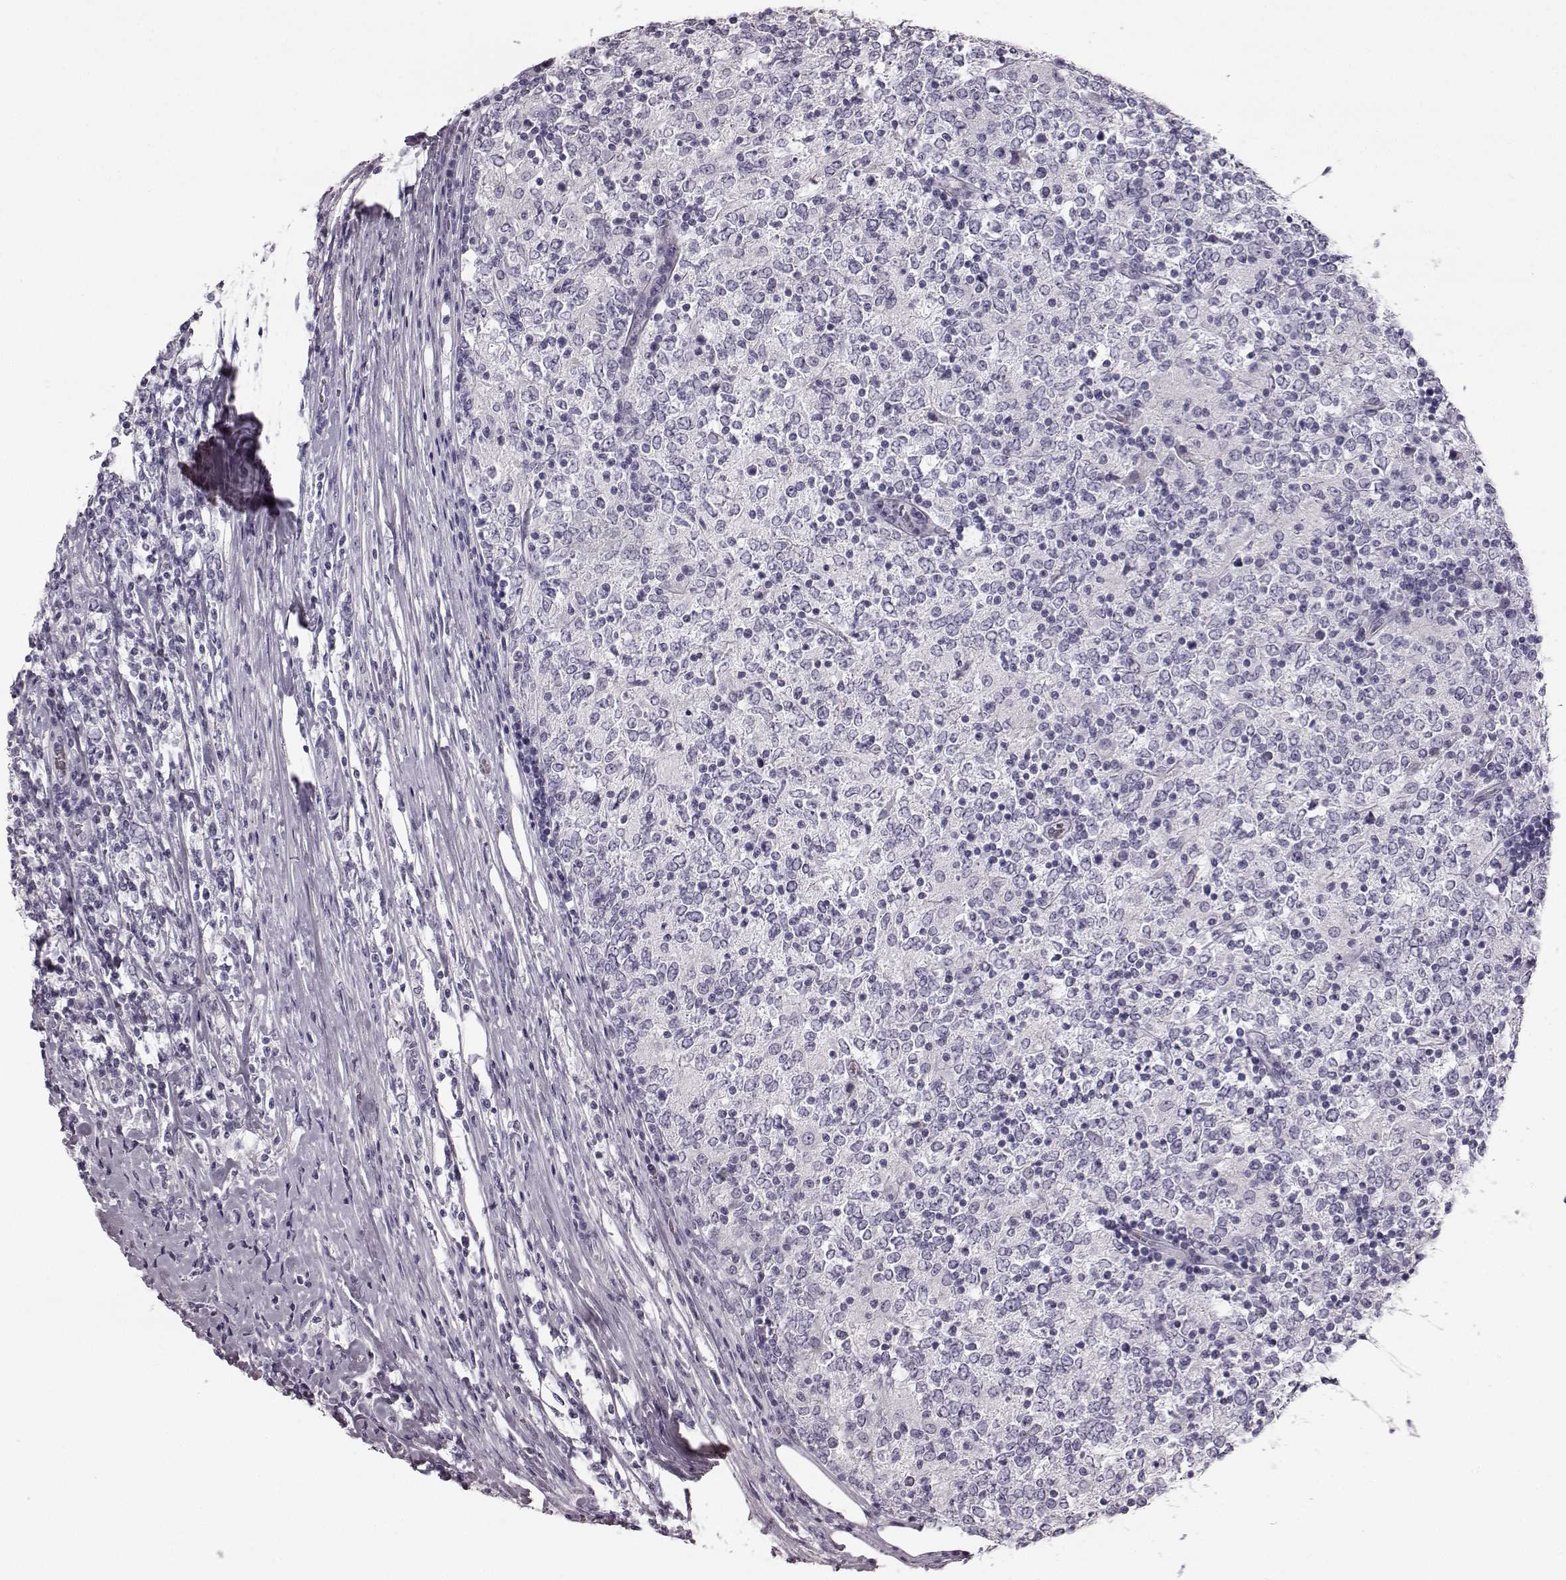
{"staining": {"intensity": "negative", "quantity": "none", "location": "none"}, "tissue": "lymphoma", "cell_type": "Tumor cells", "image_type": "cancer", "snomed": [{"axis": "morphology", "description": "Malignant lymphoma, non-Hodgkin's type, High grade"}, {"axis": "topography", "description": "Lymph node"}], "caption": "Image shows no protein staining in tumor cells of lymphoma tissue.", "gene": "ZNF433", "patient": {"sex": "female", "age": 84}}